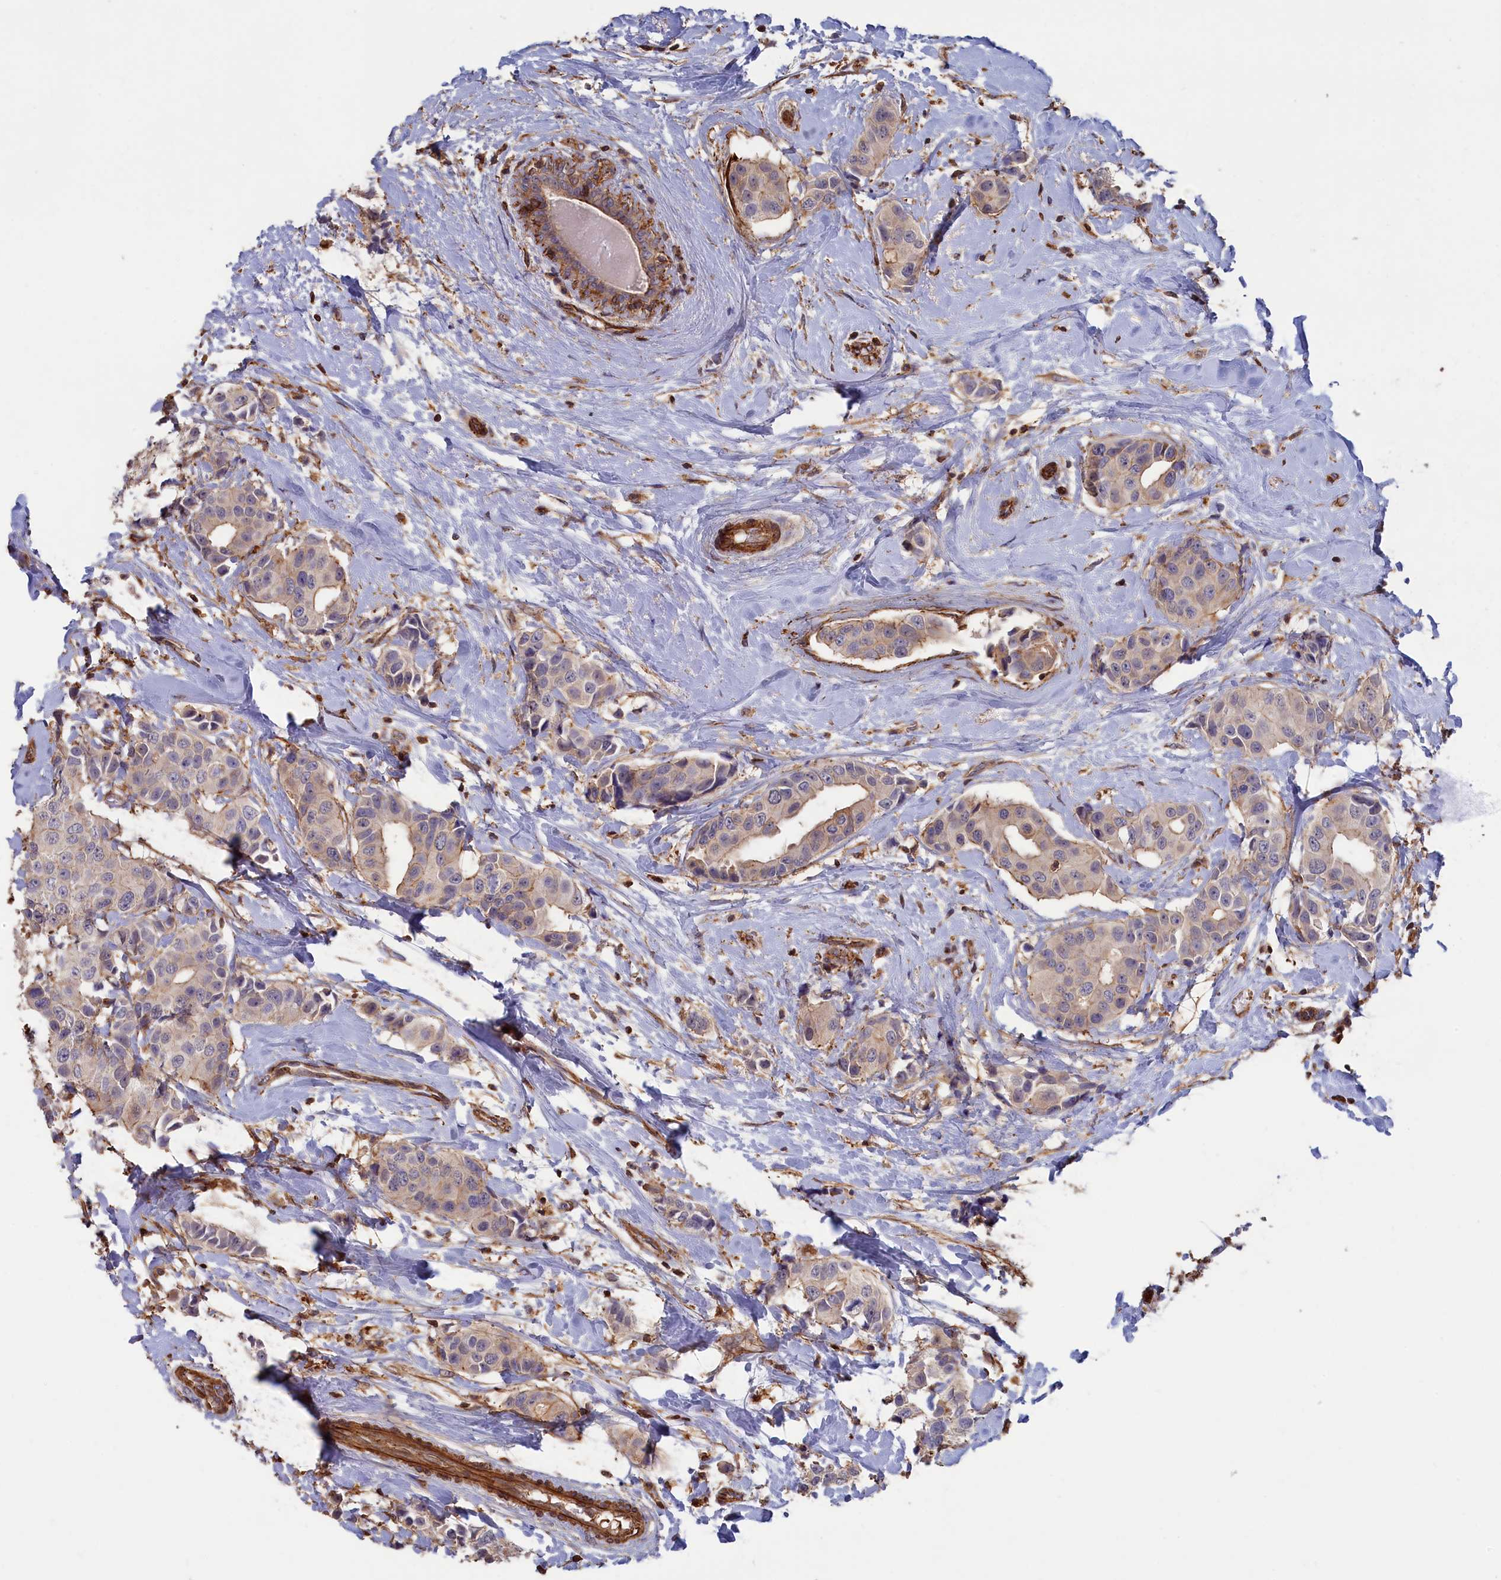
{"staining": {"intensity": "weak", "quantity": "<25%", "location": "cytoplasmic/membranous"}, "tissue": "breast cancer", "cell_type": "Tumor cells", "image_type": "cancer", "snomed": [{"axis": "morphology", "description": "Normal tissue, NOS"}, {"axis": "morphology", "description": "Duct carcinoma"}, {"axis": "topography", "description": "Breast"}], "caption": "This is an IHC micrograph of breast cancer. There is no staining in tumor cells.", "gene": "ANKRD27", "patient": {"sex": "female", "age": 39}}